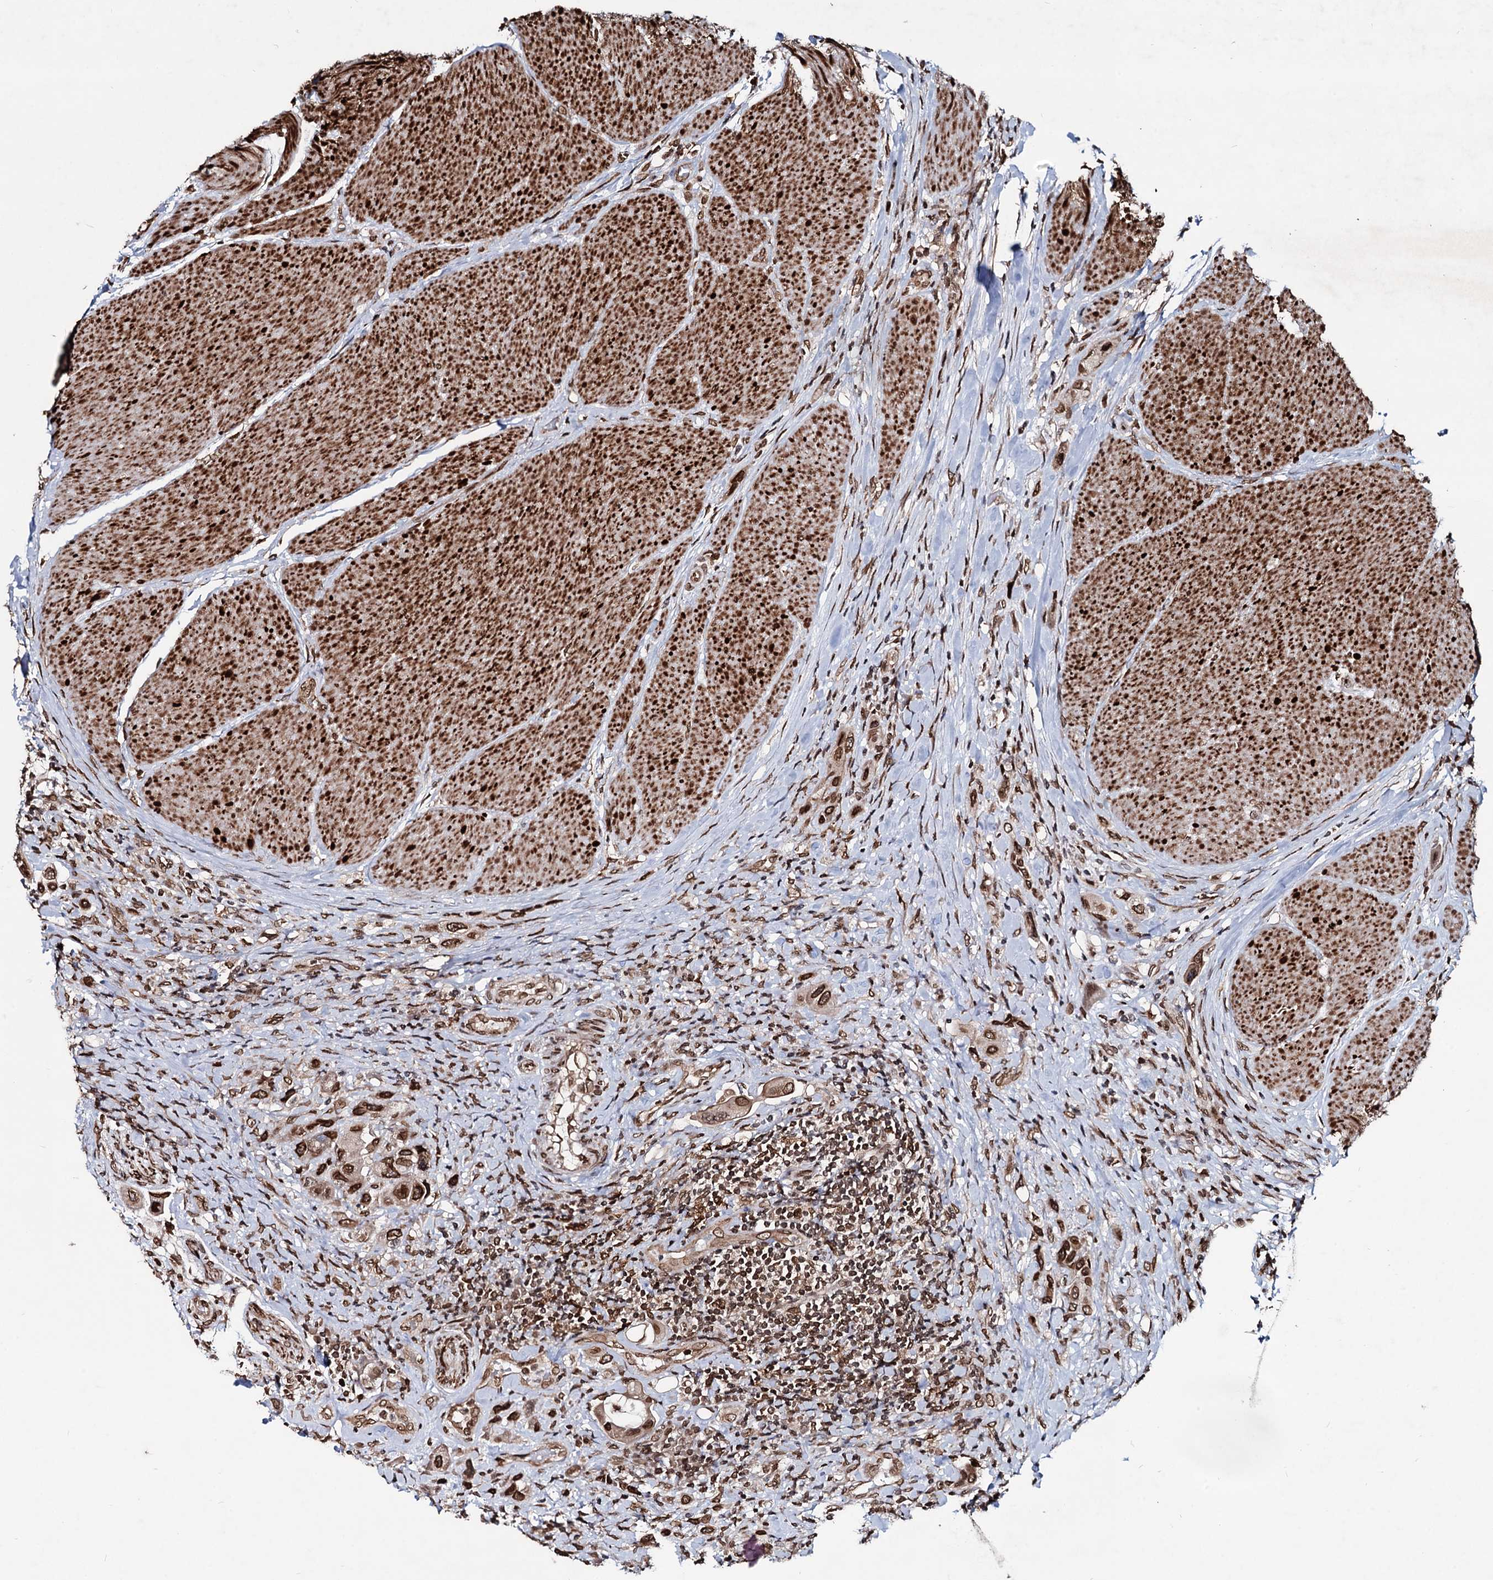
{"staining": {"intensity": "strong", "quantity": ">75%", "location": "cytoplasmic/membranous,nuclear"}, "tissue": "urothelial cancer", "cell_type": "Tumor cells", "image_type": "cancer", "snomed": [{"axis": "morphology", "description": "Urothelial carcinoma, High grade"}, {"axis": "topography", "description": "Urinary bladder"}], "caption": "Urothelial cancer stained with a brown dye exhibits strong cytoplasmic/membranous and nuclear positive staining in approximately >75% of tumor cells.", "gene": "RNF6", "patient": {"sex": "male", "age": 50}}